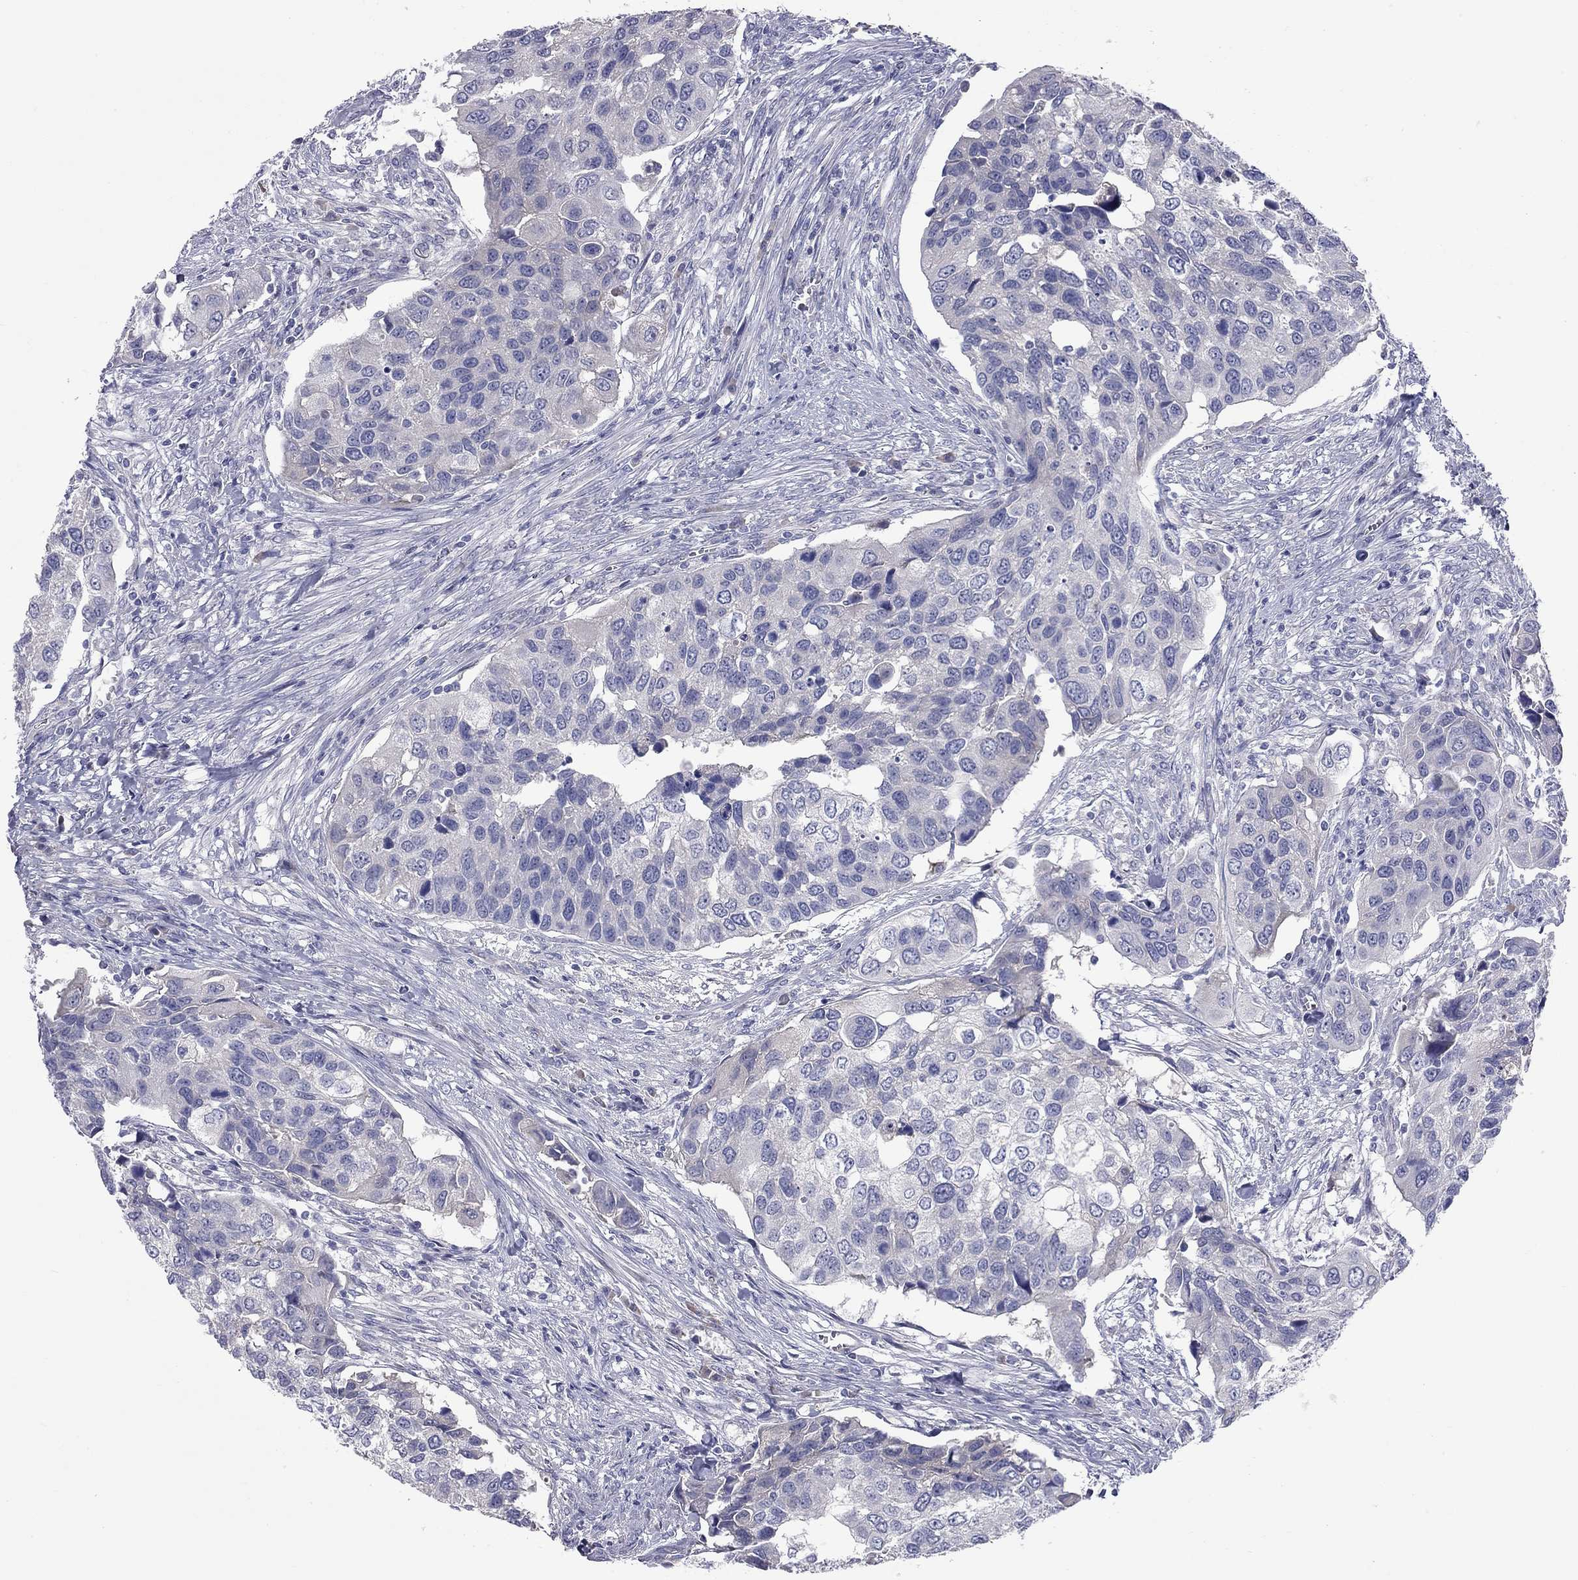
{"staining": {"intensity": "negative", "quantity": "none", "location": "none"}, "tissue": "urothelial cancer", "cell_type": "Tumor cells", "image_type": "cancer", "snomed": [{"axis": "morphology", "description": "Urothelial carcinoma, High grade"}, {"axis": "topography", "description": "Urinary bladder"}], "caption": "This image is of high-grade urothelial carcinoma stained with immunohistochemistry to label a protein in brown with the nuclei are counter-stained blue. There is no expression in tumor cells.", "gene": "UNC119B", "patient": {"sex": "male", "age": 60}}